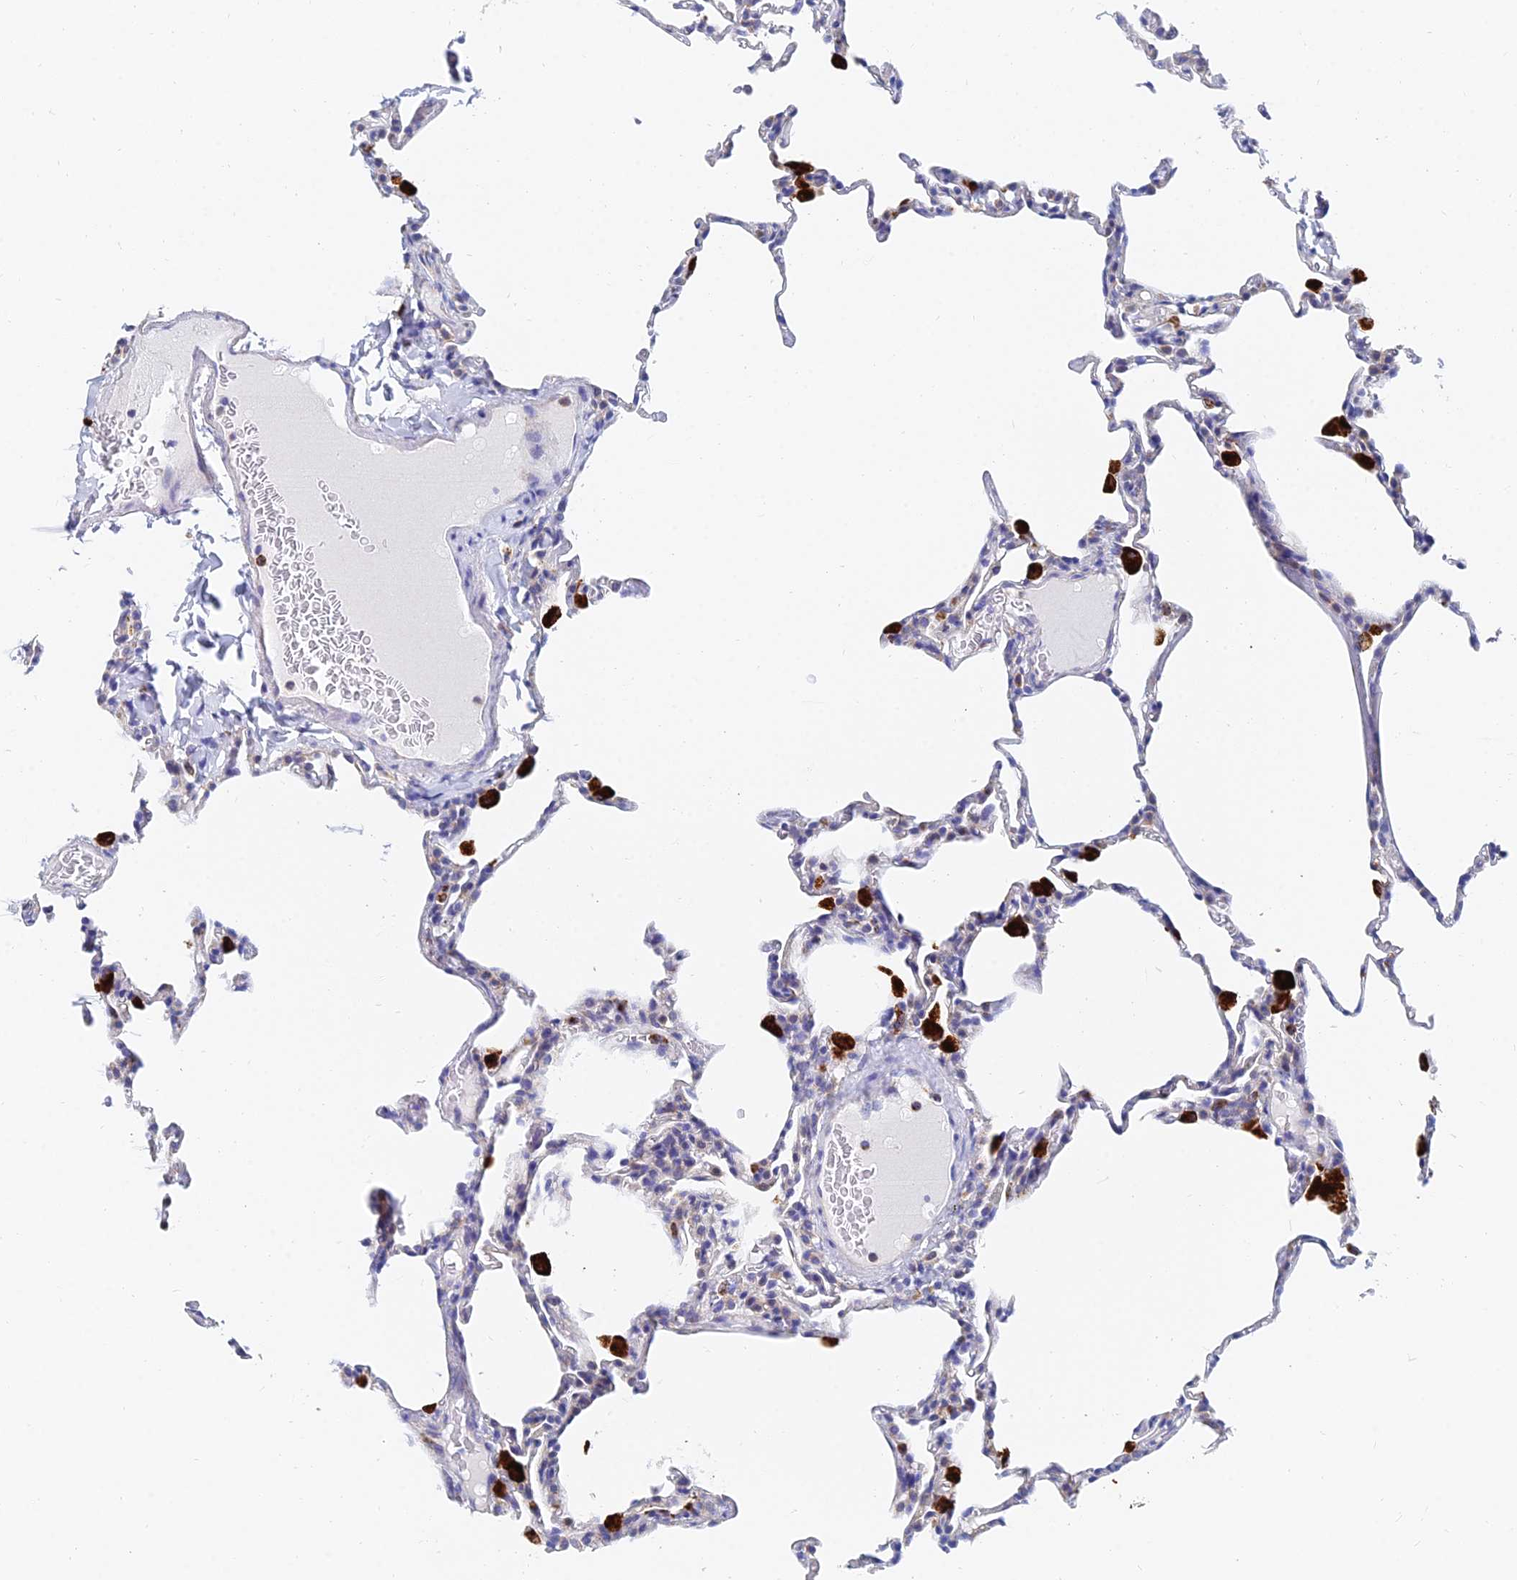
{"staining": {"intensity": "negative", "quantity": "none", "location": "none"}, "tissue": "lung", "cell_type": "Alveolar cells", "image_type": "normal", "snomed": [{"axis": "morphology", "description": "Normal tissue, NOS"}, {"axis": "topography", "description": "Lung"}], "caption": "Immunohistochemistry histopathology image of unremarkable human lung stained for a protein (brown), which demonstrates no expression in alveolar cells. (Brightfield microscopy of DAB immunohistochemistry (IHC) at high magnification).", "gene": "SPNS1", "patient": {"sex": "male", "age": 20}}